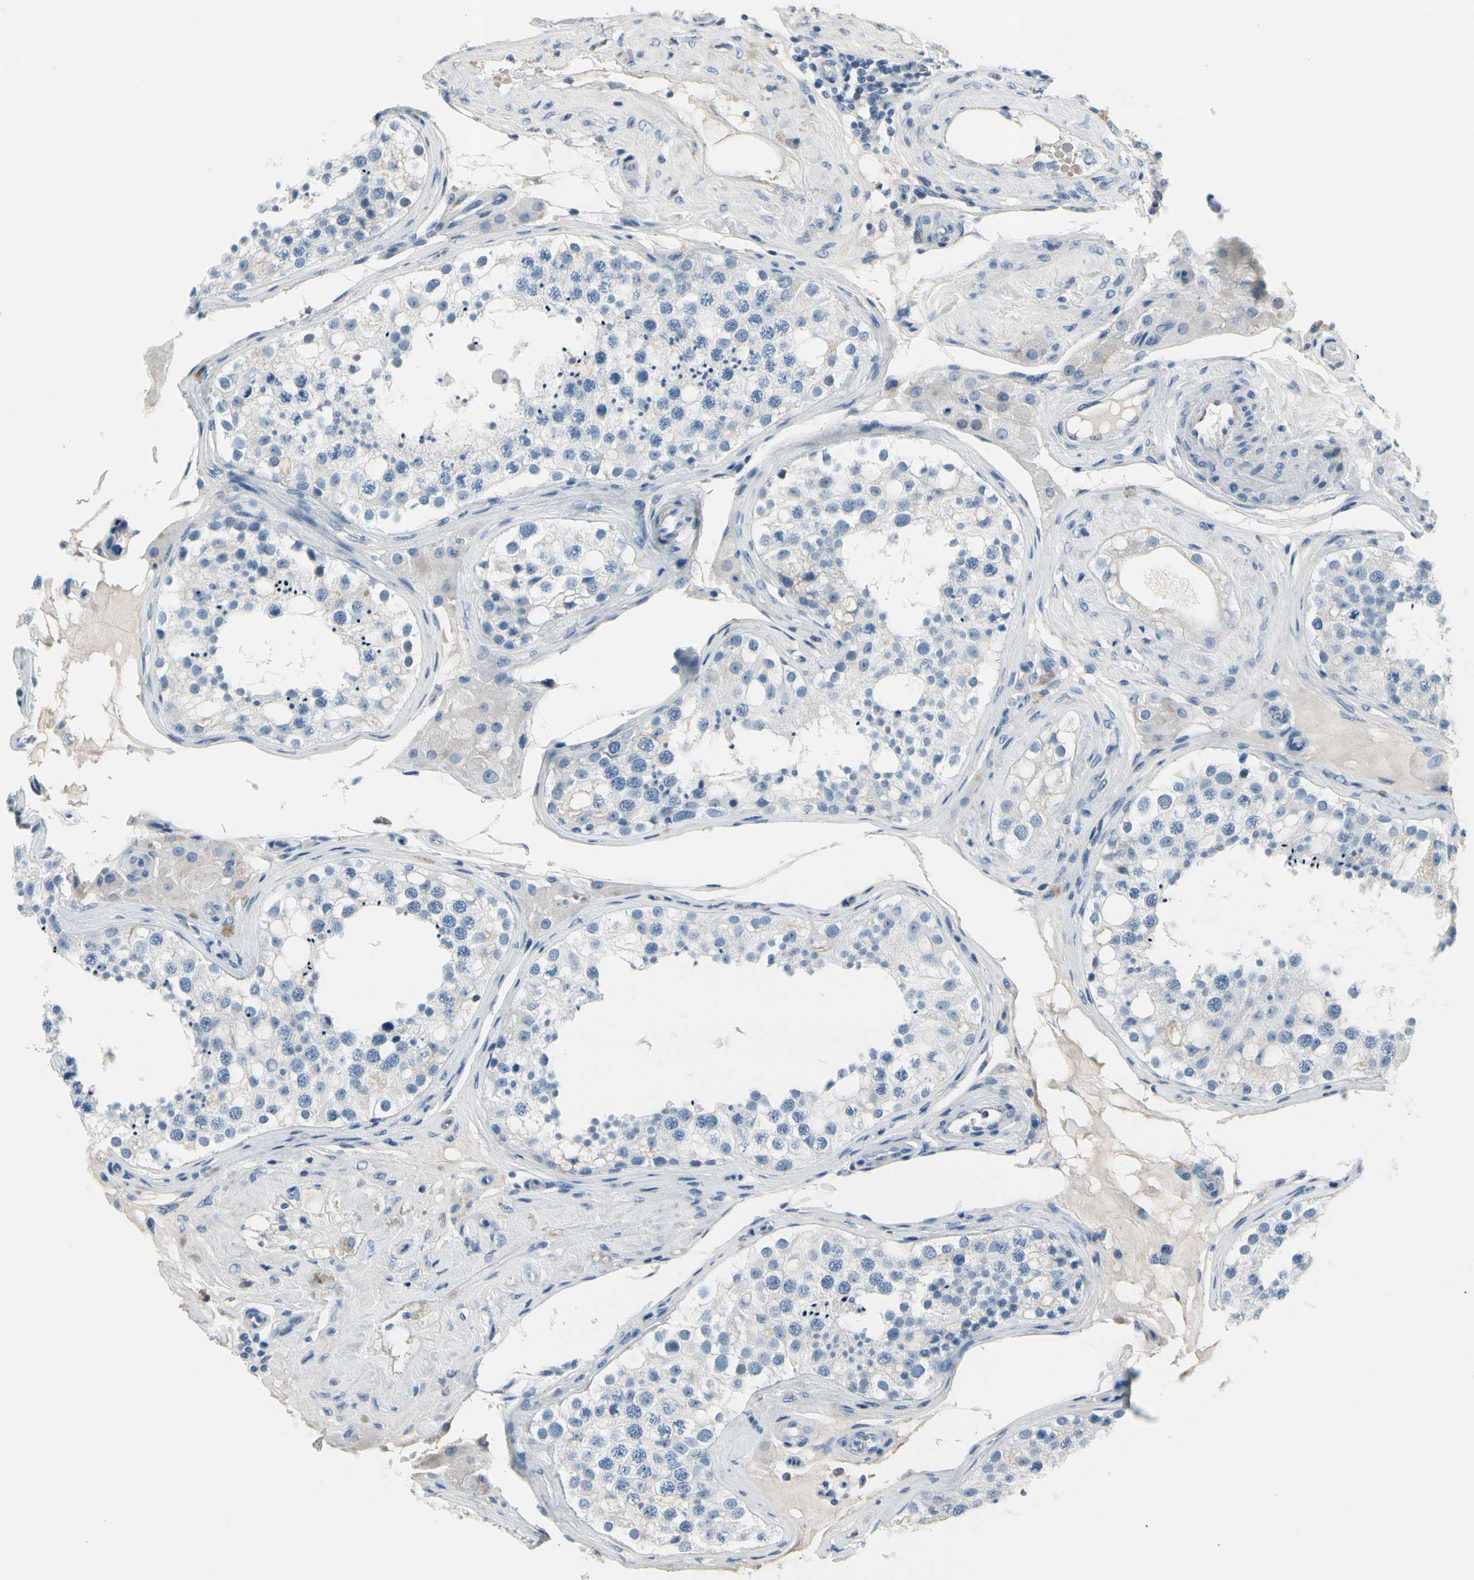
{"staining": {"intensity": "negative", "quantity": "none", "location": "none"}, "tissue": "testis", "cell_type": "Cells in seminiferous ducts", "image_type": "normal", "snomed": [{"axis": "morphology", "description": "Normal tissue, NOS"}, {"axis": "topography", "description": "Testis"}], "caption": "Immunohistochemistry of benign testis shows no positivity in cells in seminiferous ducts. (Stains: DAB immunohistochemistry with hematoxylin counter stain, Microscopy: brightfield microscopy at high magnification).", "gene": "MUC5B", "patient": {"sex": "male", "age": 68}}